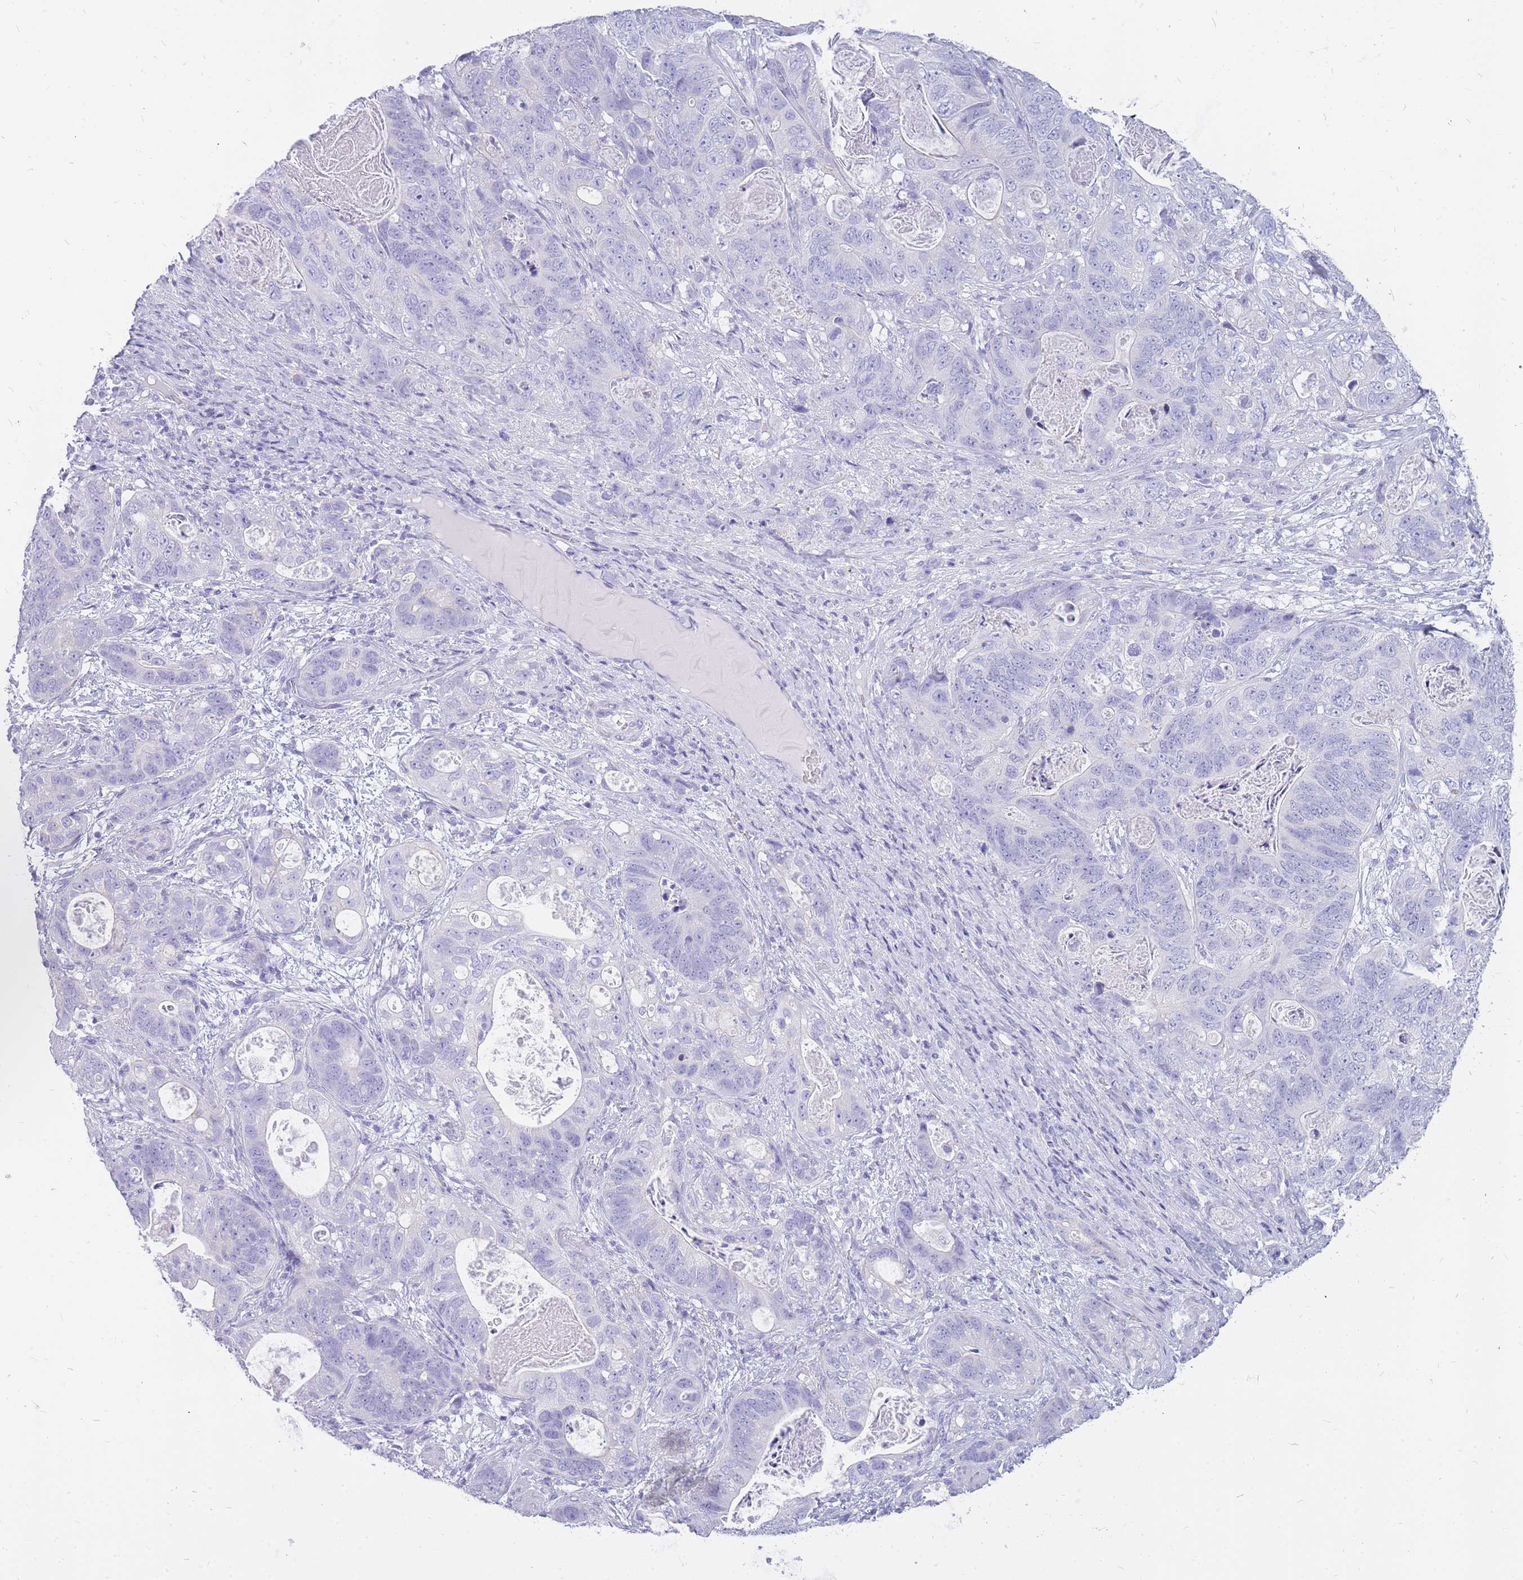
{"staining": {"intensity": "negative", "quantity": "none", "location": "none"}, "tissue": "stomach cancer", "cell_type": "Tumor cells", "image_type": "cancer", "snomed": [{"axis": "morphology", "description": "Normal tissue, NOS"}, {"axis": "morphology", "description": "Adenocarcinoma, NOS"}, {"axis": "topography", "description": "Stomach"}], "caption": "Adenocarcinoma (stomach) stained for a protein using immunohistochemistry (IHC) reveals no staining tumor cells.", "gene": "INS", "patient": {"sex": "female", "age": 89}}